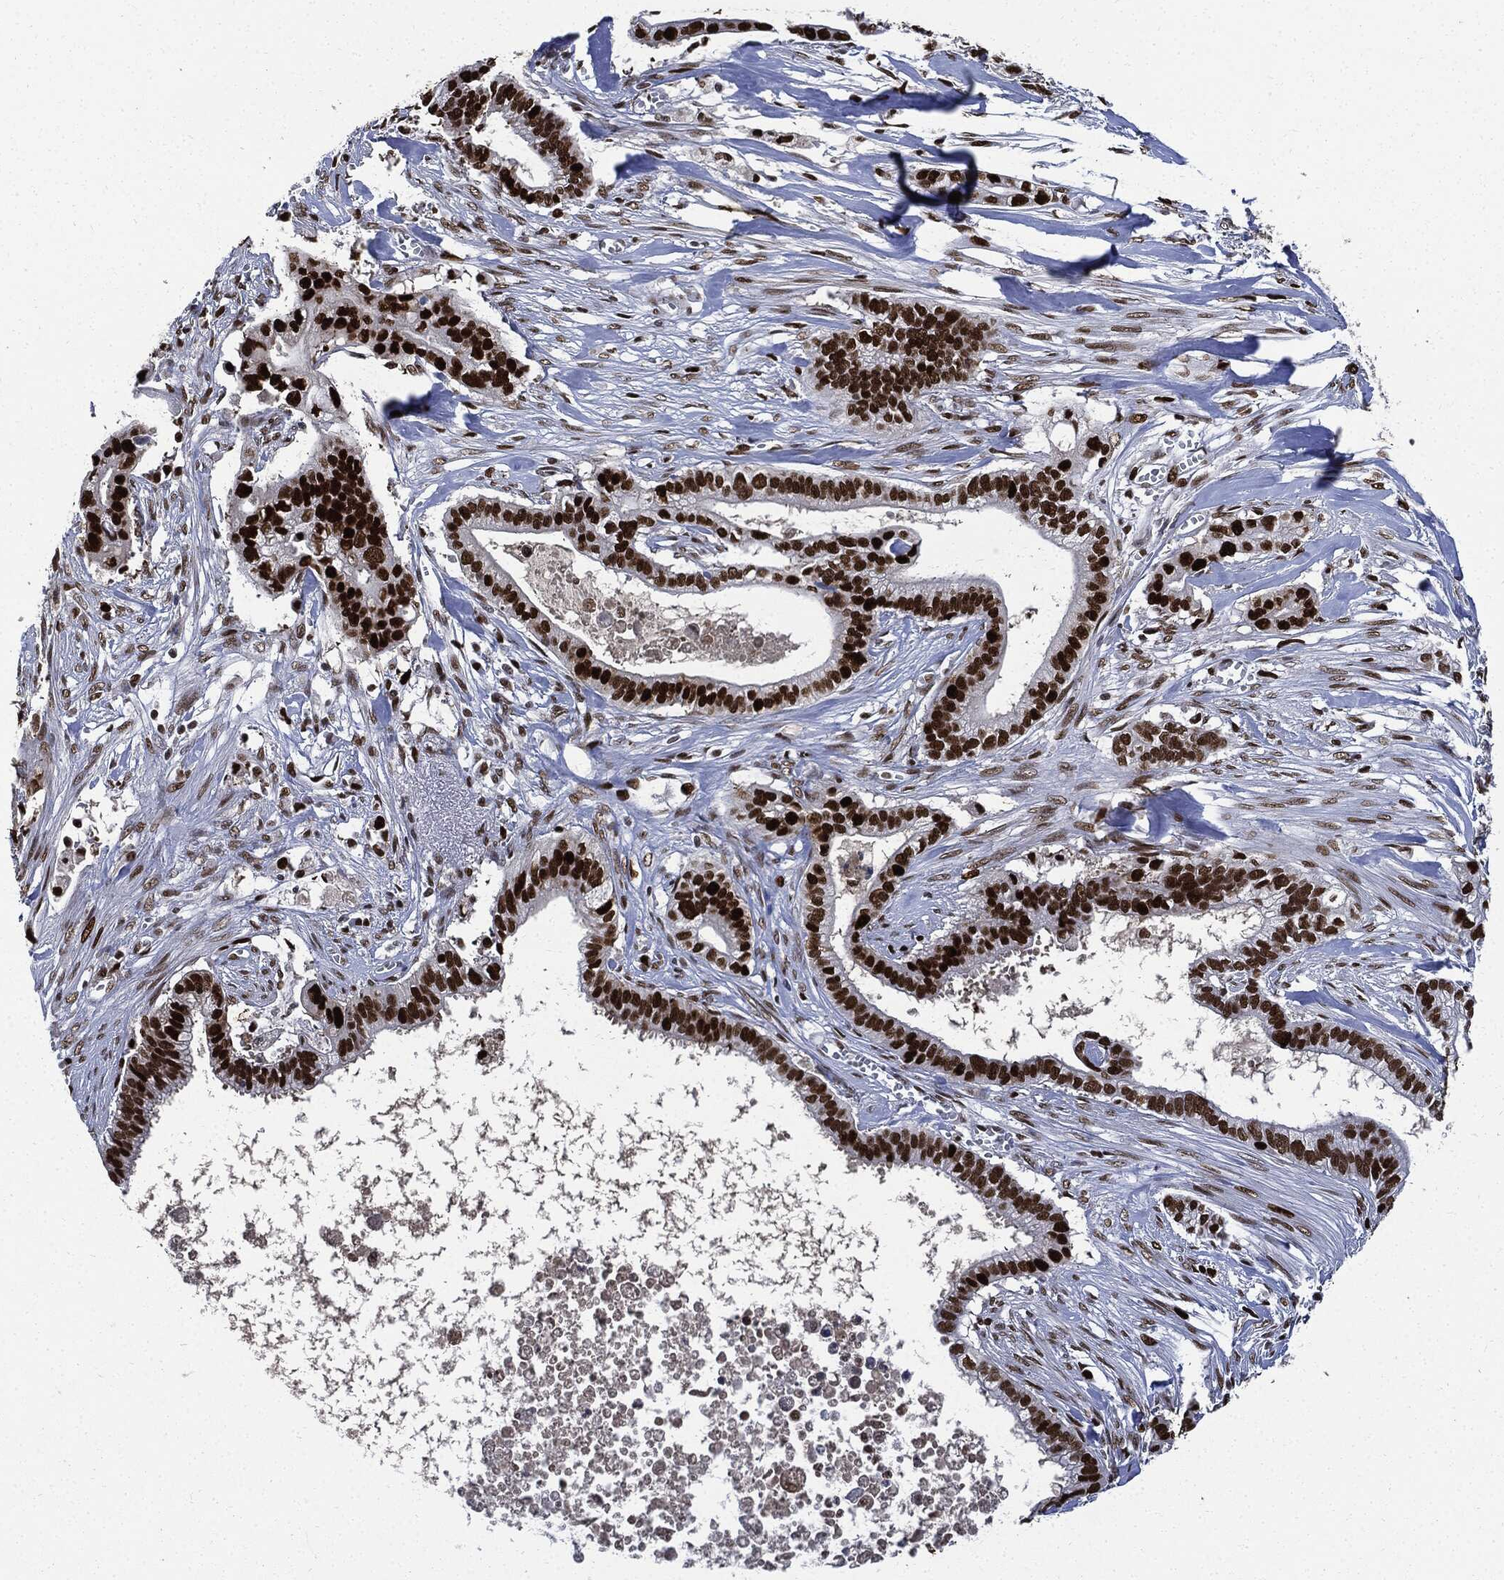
{"staining": {"intensity": "strong", "quantity": ">75%", "location": "nuclear"}, "tissue": "pancreatic cancer", "cell_type": "Tumor cells", "image_type": "cancer", "snomed": [{"axis": "morphology", "description": "Adenocarcinoma, NOS"}, {"axis": "topography", "description": "Pancreas"}], "caption": "Immunohistochemical staining of human pancreatic adenocarcinoma demonstrates high levels of strong nuclear expression in about >75% of tumor cells. Using DAB (brown) and hematoxylin (blue) stains, captured at high magnification using brightfield microscopy.", "gene": "PCNA", "patient": {"sex": "male", "age": 61}}